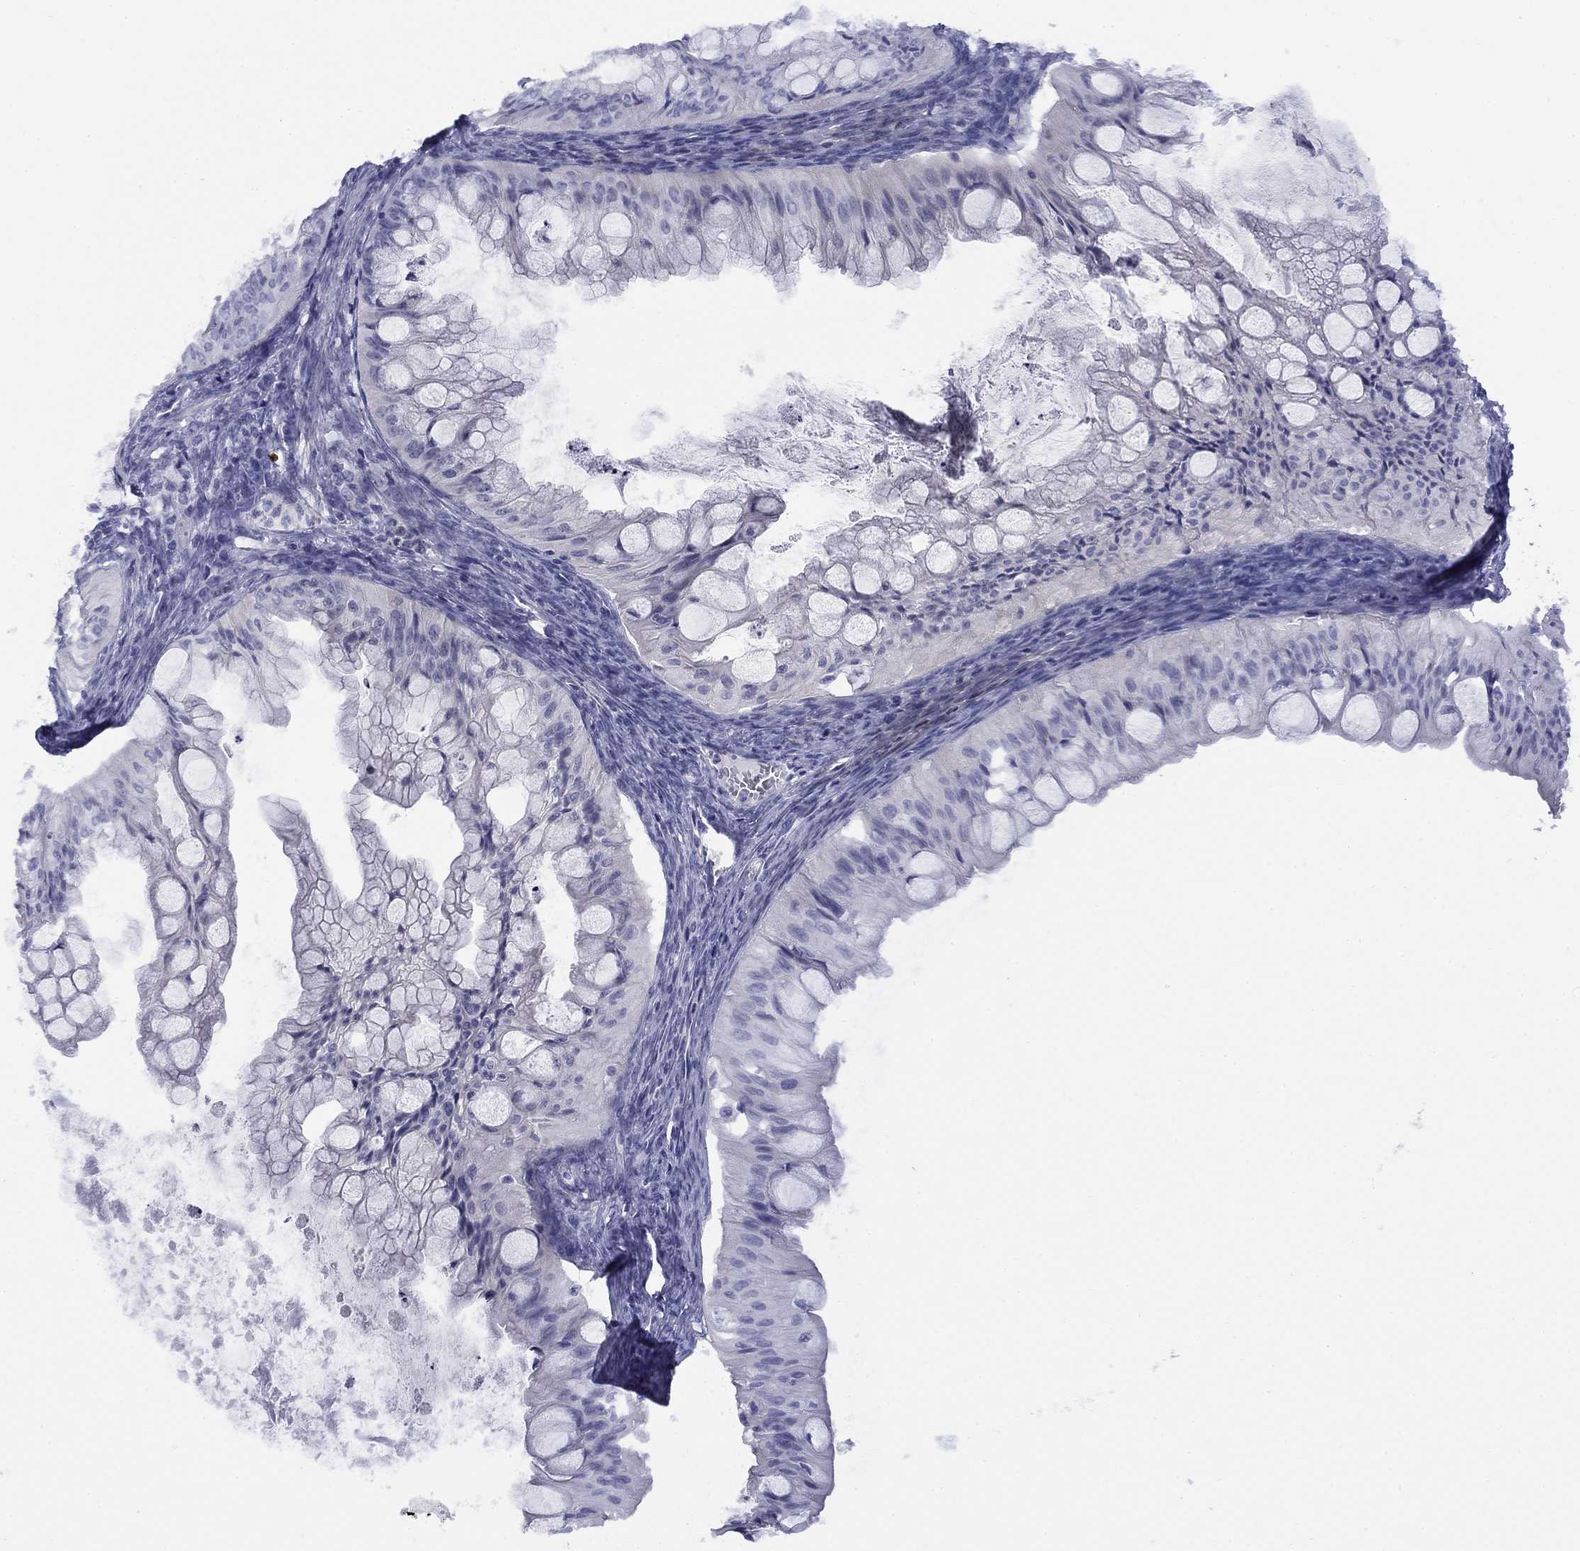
{"staining": {"intensity": "negative", "quantity": "none", "location": "none"}, "tissue": "ovarian cancer", "cell_type": "Tumor cells", "image_type": "cancer", "snomed": [{"axis": "morphology", "description": "Cystadenocarcinoma, mucinous, NOS"}, {"axis": "topography", "description": "Ovary"}], "caption": "Tumor cells are negative for protein expression in human ovarian cancer. (DAB IHC visualized using brightfield microscopy, high magnification).", "gene": "TIGD4", "patient": {"sex": "female", "age": 57}}